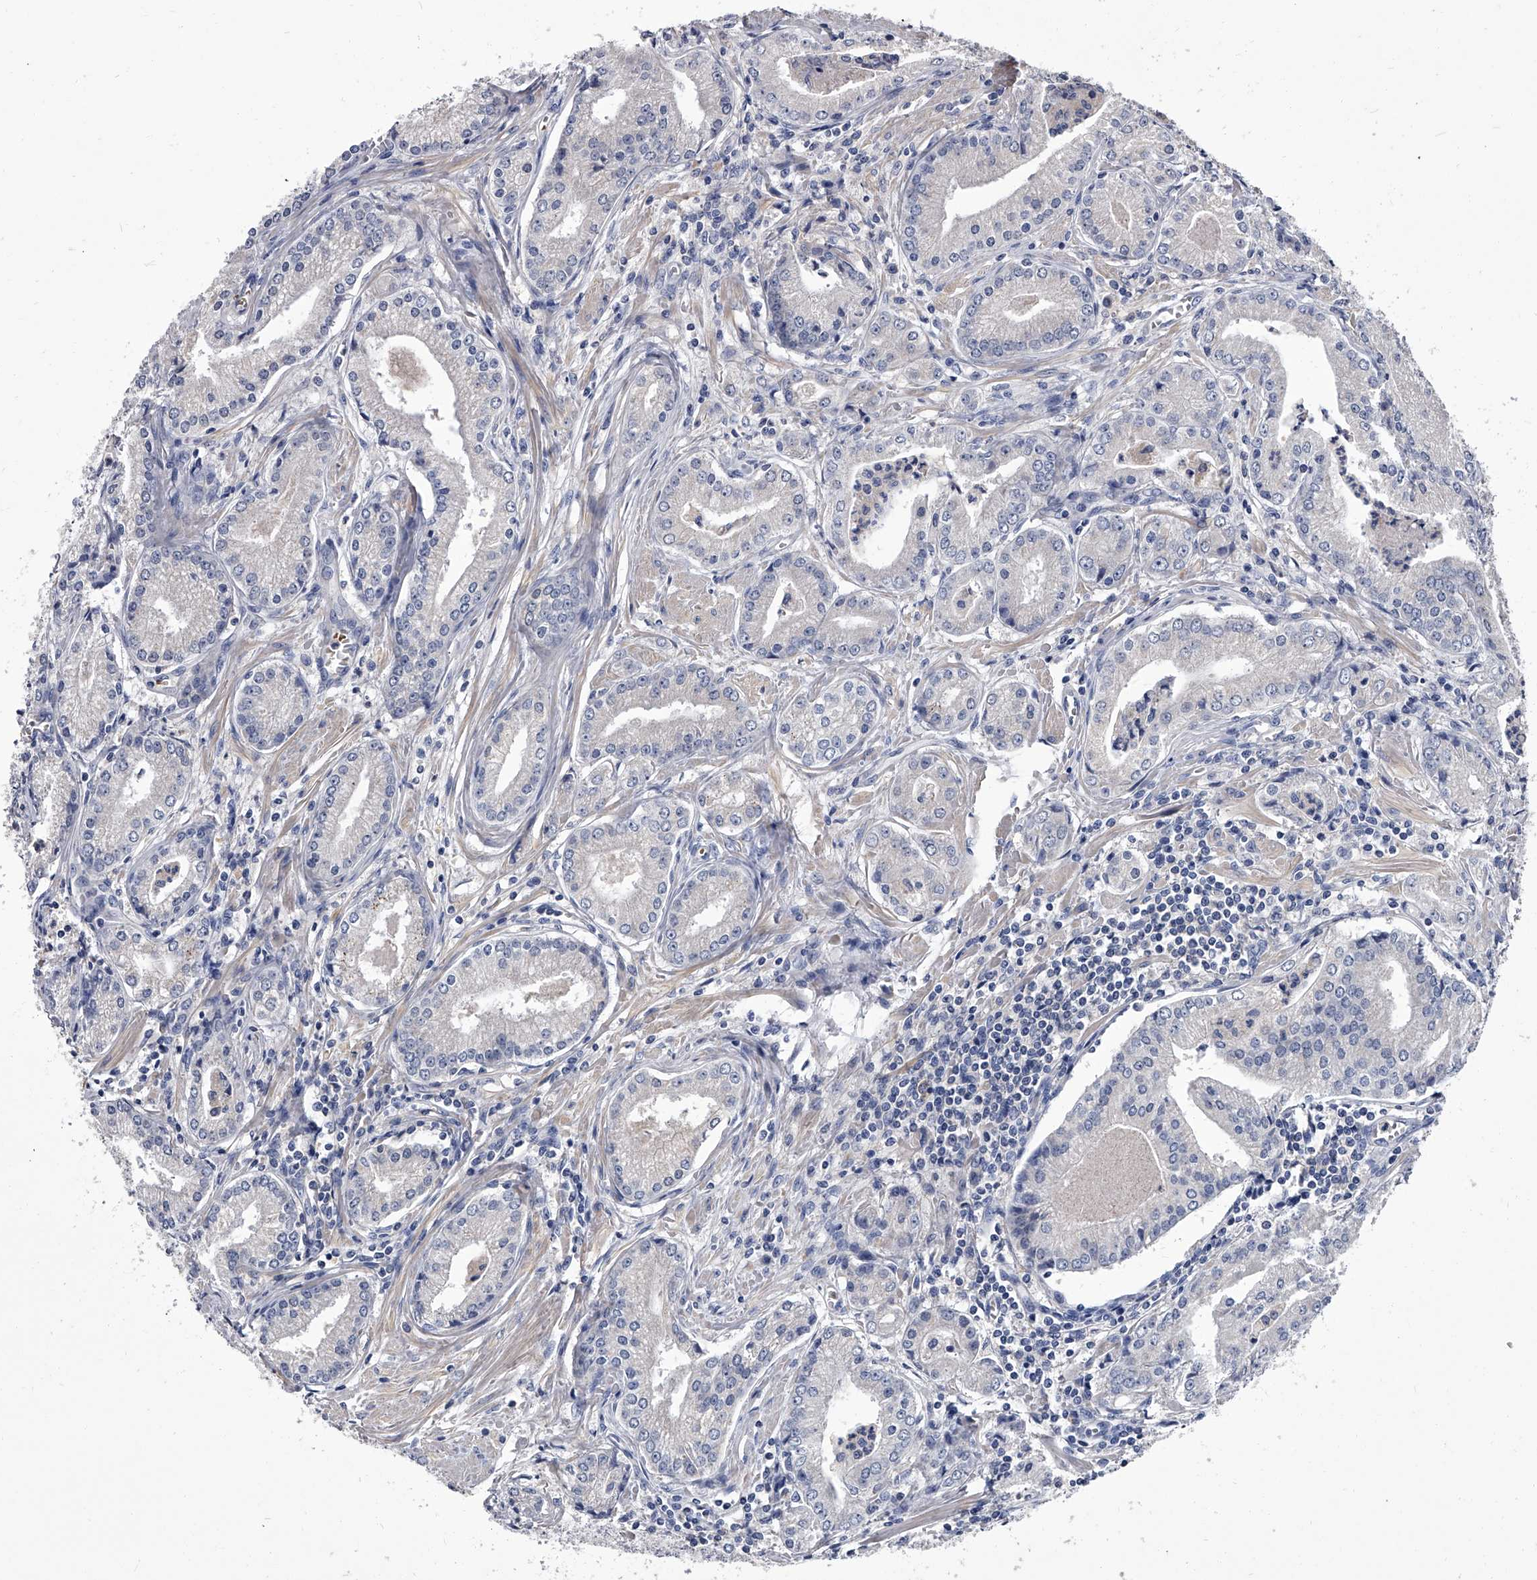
{"staining": {"intensity": "negative", "quantity": "none", "location": "none"}, "tissue": "prostate cancer", "cell_type": "Tumor cells", "image_type": "cancer", "snomed": [{"axis": "morphology", "description": "Adenocarcinoma, Low grade"}, {"axis": "topography", "description": "Prostate"}], "caption": "A micrograph of human prostate cancer is negative for staining in tumor cells.", "gene": "STK36", "patient": {"sex": "male", "age": 54}}